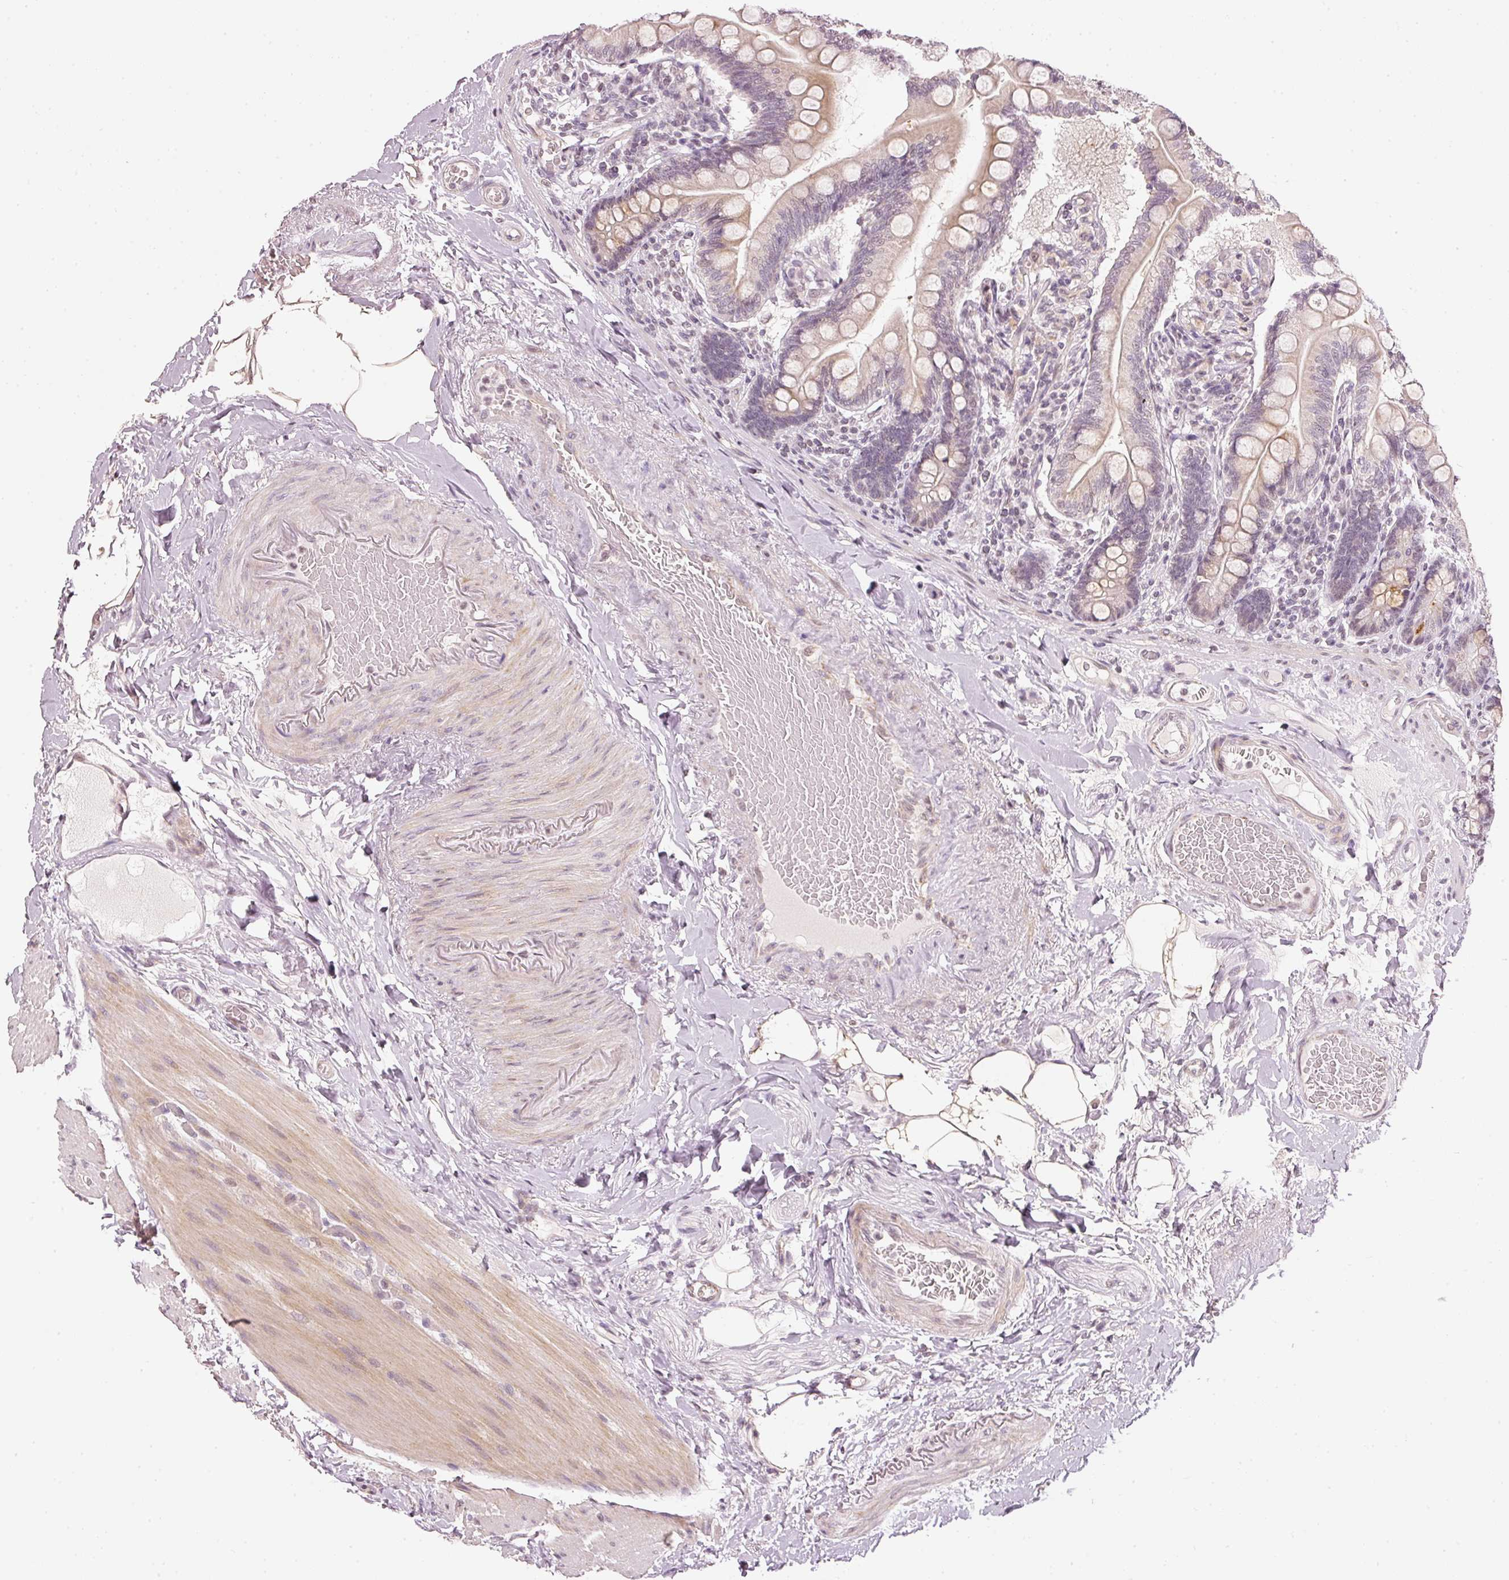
{"staining": {"intensity": "moderate", "quantity": "25%-75%", "location": "cytoplasmic/membranous"}, "tissue": "small intestine", "cell_type": "Glandular cells", "image_type": "normal", "snomed": [{"axis": "morphology", "description": "Normal tissue, NOS"}, {"axis": "topography", "description": "Small intestine"}], "caption": "Protein positivity by immunohistochemistry shows moderate cytoplasmic/membranous positivity in about 25%-75% of glandular cells in unremarkable small intestine. (Stains: DAB in brown, nuclei in blue, Microscopy: brightfield microscopy at high magnification).", "gene": "NRDE2", "patient": {"sex": "female", "age": 64}}